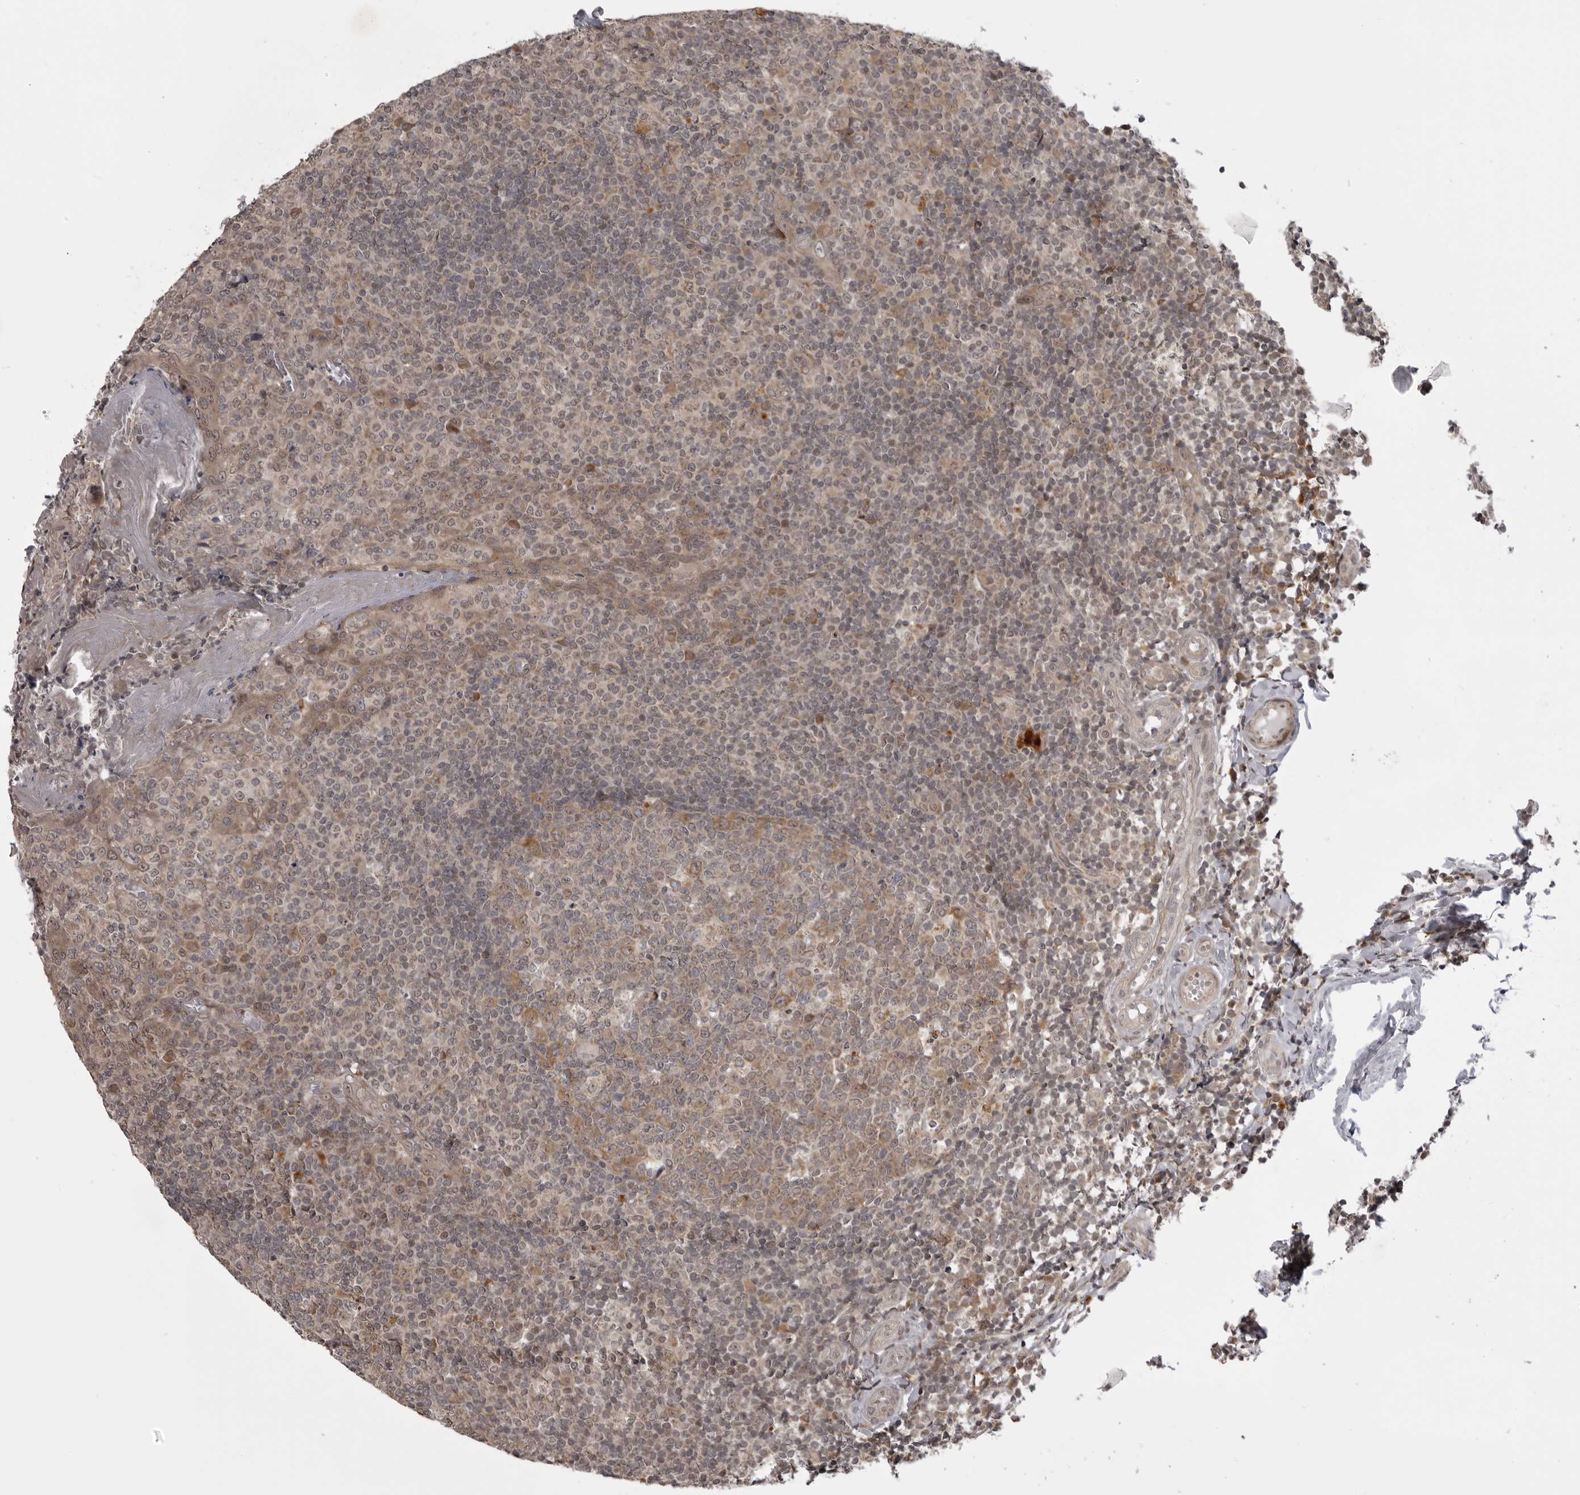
{"staining": {"intensity": "moderate", "quantity": "25%-75%", "location": "cytoplasmic/membranous"}, "tissue": "tonsil", "cell_type": "Germinal center cells", "image_type": "normal", "snomed": [{"axis": "morphology", "description": "Normal tissue, NOS"}, {"axis": "topography", "description": "Tonsil"}], "caption": "This photomicrograph reveals immunohistochemistry staining of unremarkable tonsil, with medium moderate cytoplasmic/membranous expression in approximately 25%-75% of germinal center cells.", "gene": "C1orf109", "patient": {"sex": "female", "age": 19}}